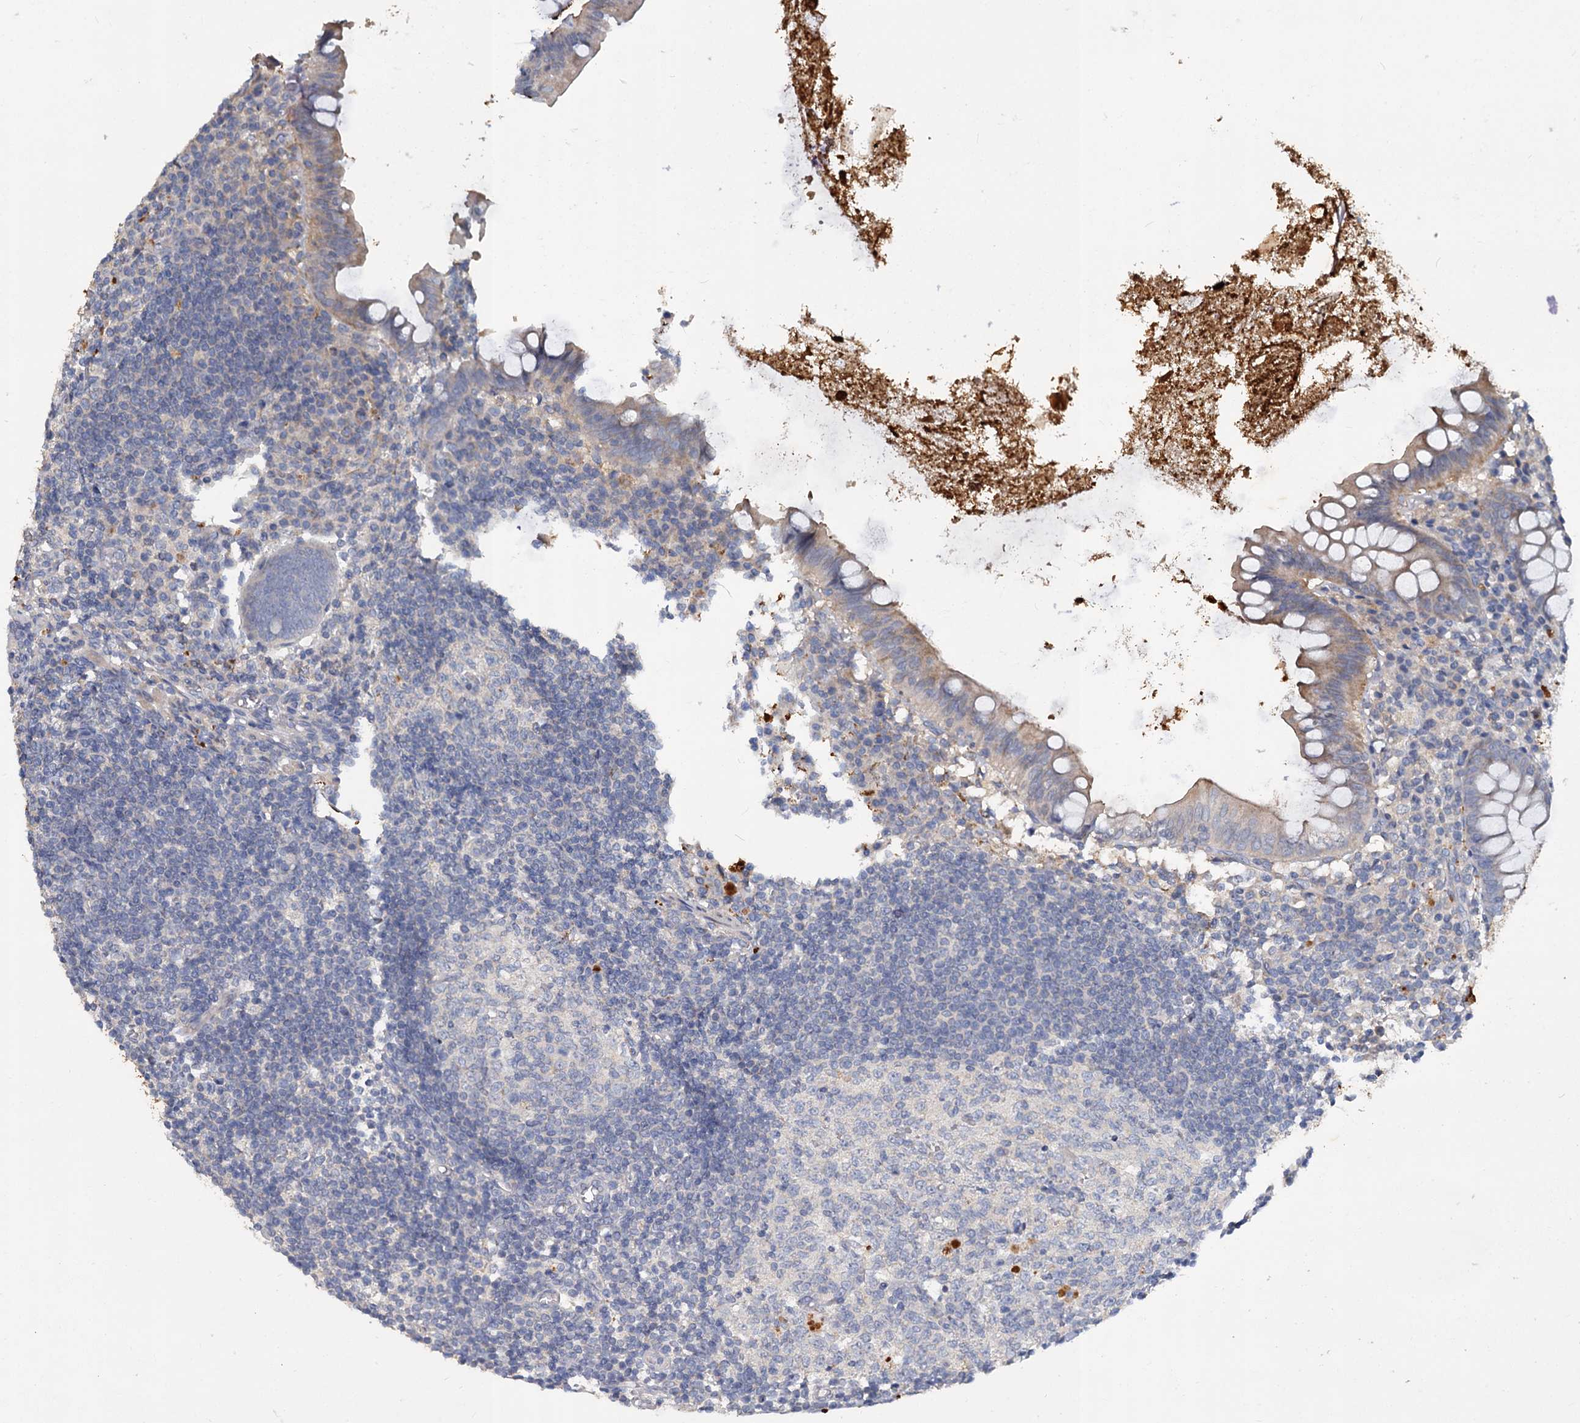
{"staining": {"intensity": "moderate", "quantity": "<25%", "location": "cytoplasmic/membranous"}, "tissue": "appendix", "cell_type": "Glandular cells", "image_type": "normal", "snomed": [{"axis": "morphology", "description": "Normal tissue, NOS"}, {"axis": "topography", "description": "Appendix"}], "caption": "Protein positivity by immunohistochemistry displays moderate cytoplasmic/membranous expression in approximately <25% of glandular cells in unremarkable appendix. Using DAB (3,3'-diaminobenzidine) (brown) and hematoxylin (blue) stains, captured at high magnification using brightfield microscopy.", "gene": "SLC2A7", "patient": {"sex": "female", "age": 51}}